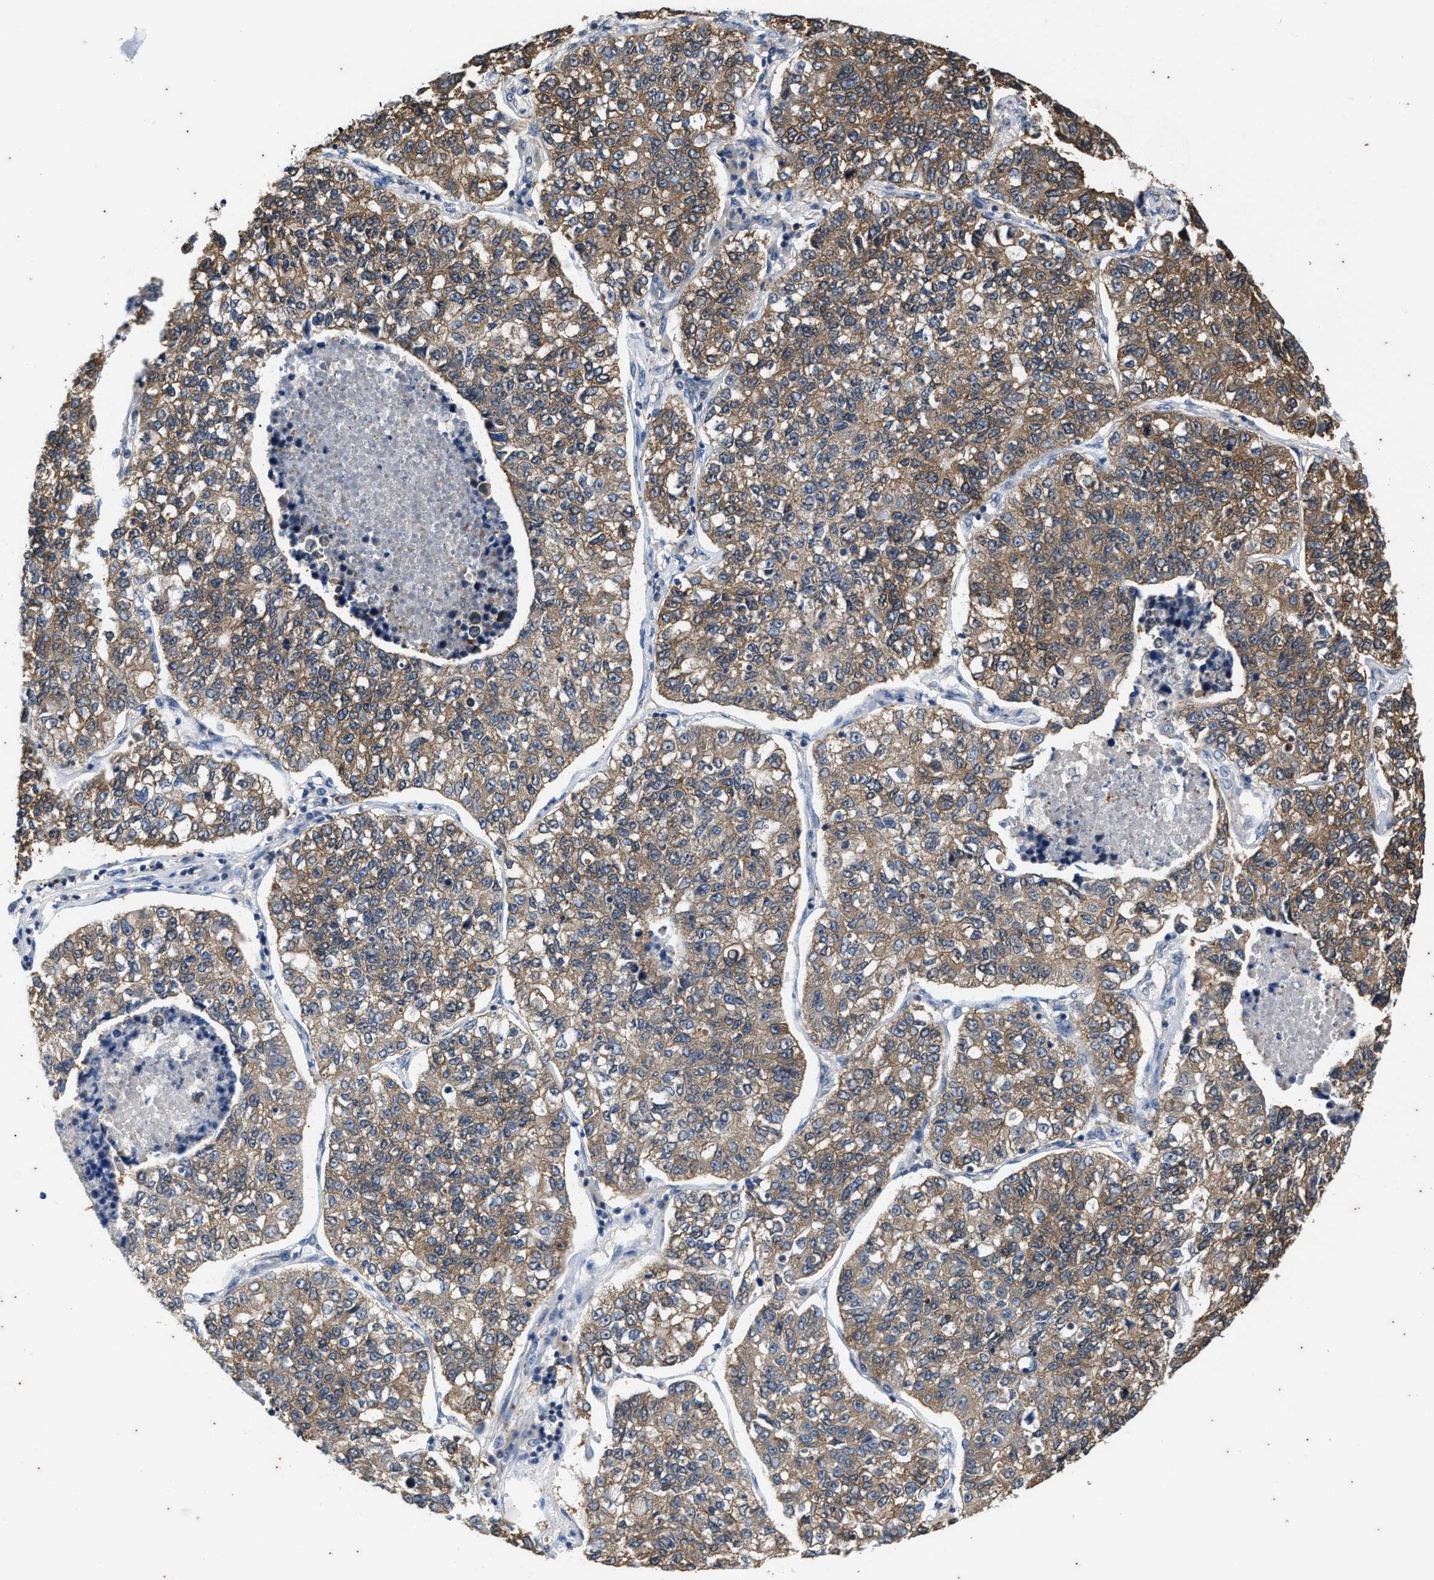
{"staining": {"intensity": "moderate", "quantity": ">75%", "location": "cytoplasmic/membranous"}, "tissue": "lung cancer", "cell_type": "Tumor cells", "image_type": "cancer", "snomed": [{"axis": "morphology", "description": "Adenocarcinoma, NOS"}, {"axis": "topography", "description": "Lung"}], "caption": "This photomicrograph displays adenocarcinoma (lung) stained with IHC to label a protein in brown. The cytoplasmic/membranous of tumor cells show moderate positivity for the protein. Nuclei are counter-stained blue.", "gene": "COX19", "patient": {"sex": "male", "age": 49}}